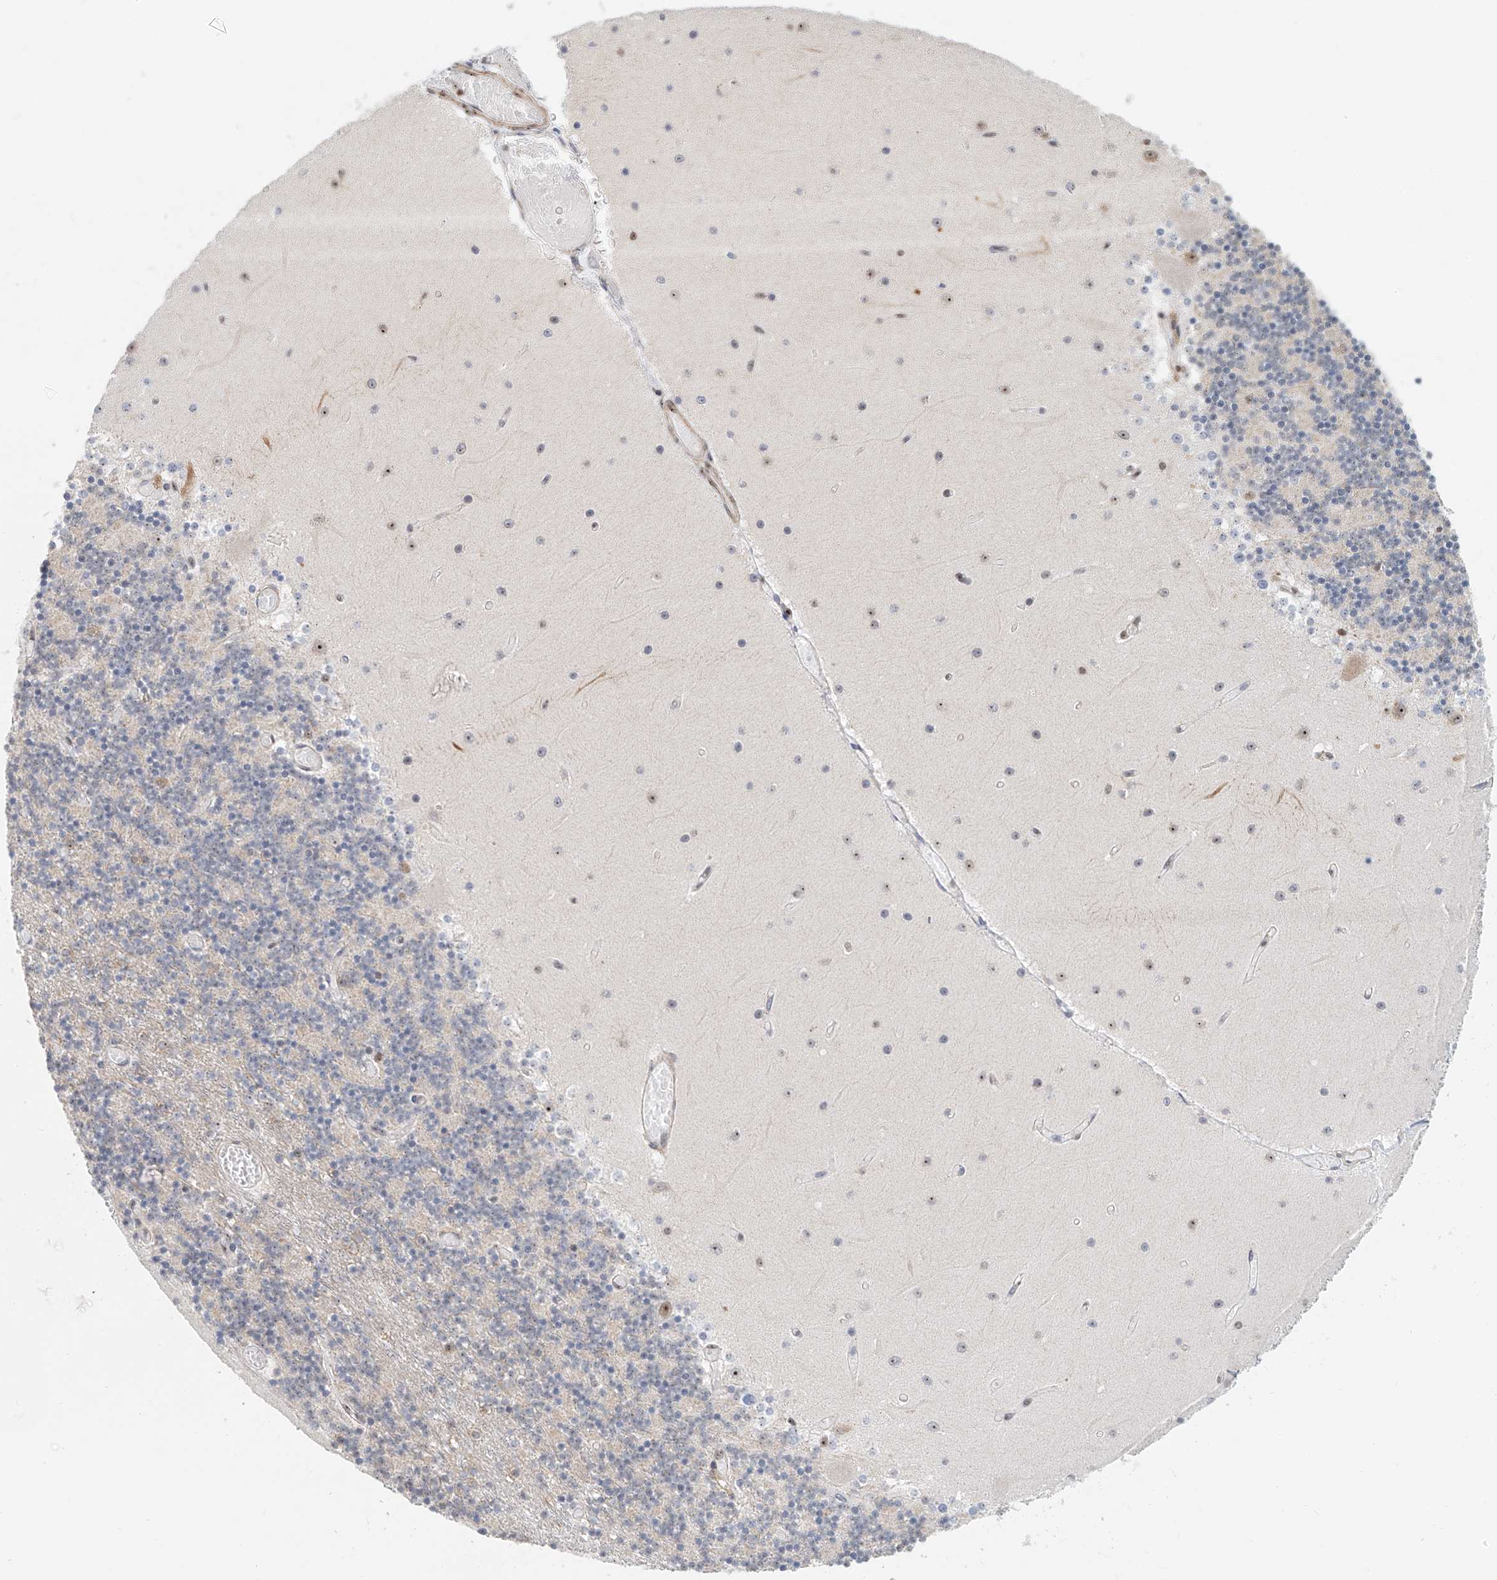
{"staining": {"intensity": "moderate", "quantity": "25%-75%", "location": "nuclear"}, "tissue": "cerebellum", "cell_type": "Cells in granular layer", "image_type": "normal", "snomed": [{"axis": "morphology", "description": "Normal tissue, NOS"}, {"axis": "topography", "description": "Cerebellum"}], "caption": "A photomicrograph of human cerebellum stained for a protein displays moderate nuclear brown staining in cells in granular layer.", "gene": "PRUNE2", "patient": {"sex": "female", "age": 28}}